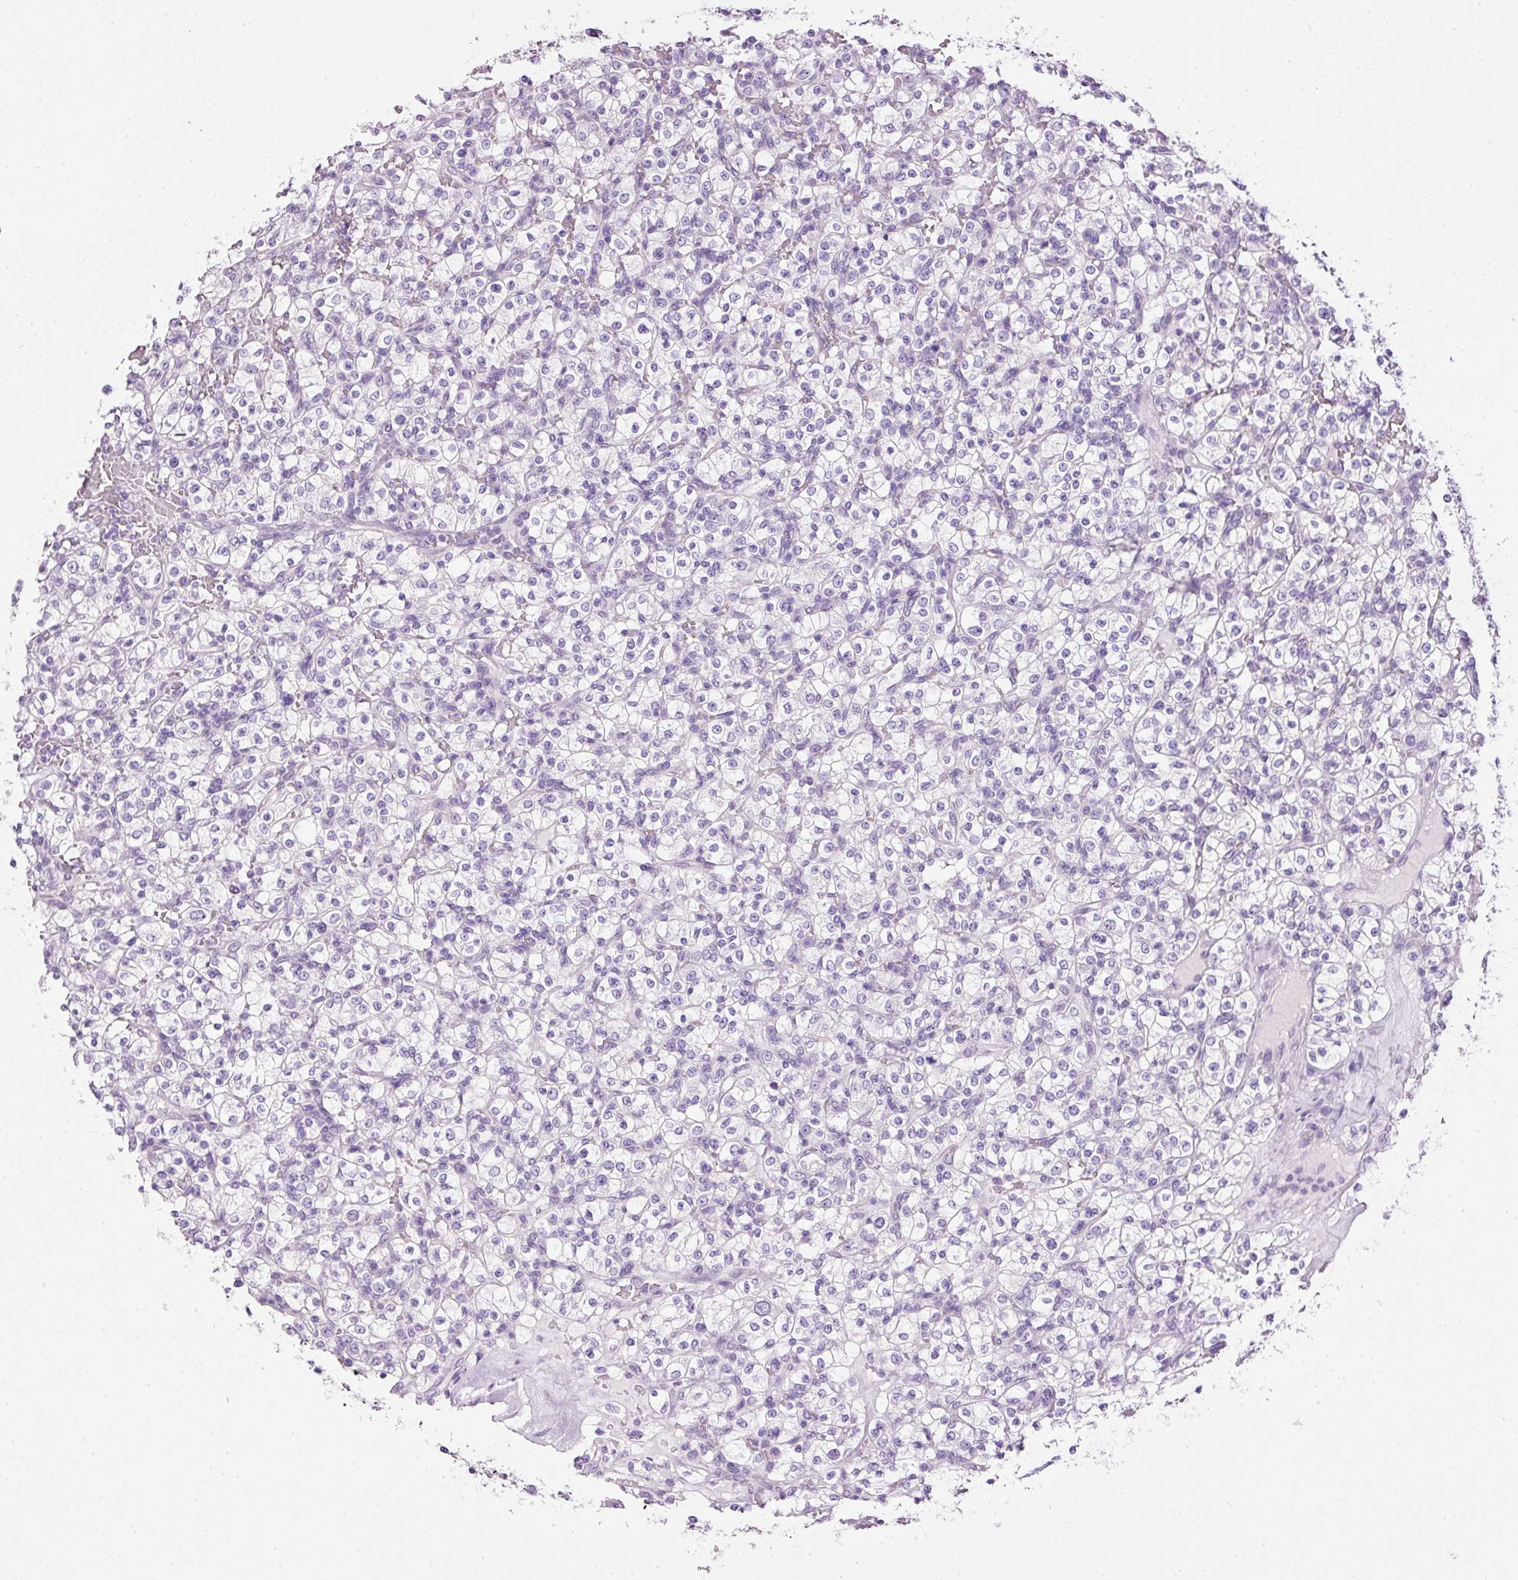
{"staining": {"intensity": "negative", "quantity": "none", "location": "none"}, "tissue": "renal cancer", "cell_type": "Tumor cells", "image_type": "cancer", "snomed": [{"axis": "morphology", "description": "Normal tissue, NOS"}, {"axis": "morphology", "description": "Adenocarcinoma, NOS"}, {"axis": "topography", "description": "Kidney"}], "caption": "High power microscopy histopathology image of an immunohistochemistry micrograph of renal adenocarcinoma, revealing no significant positivity in tumor cells.", "gene": "BSND", "patient": {"sex": "female", "age": 72}}